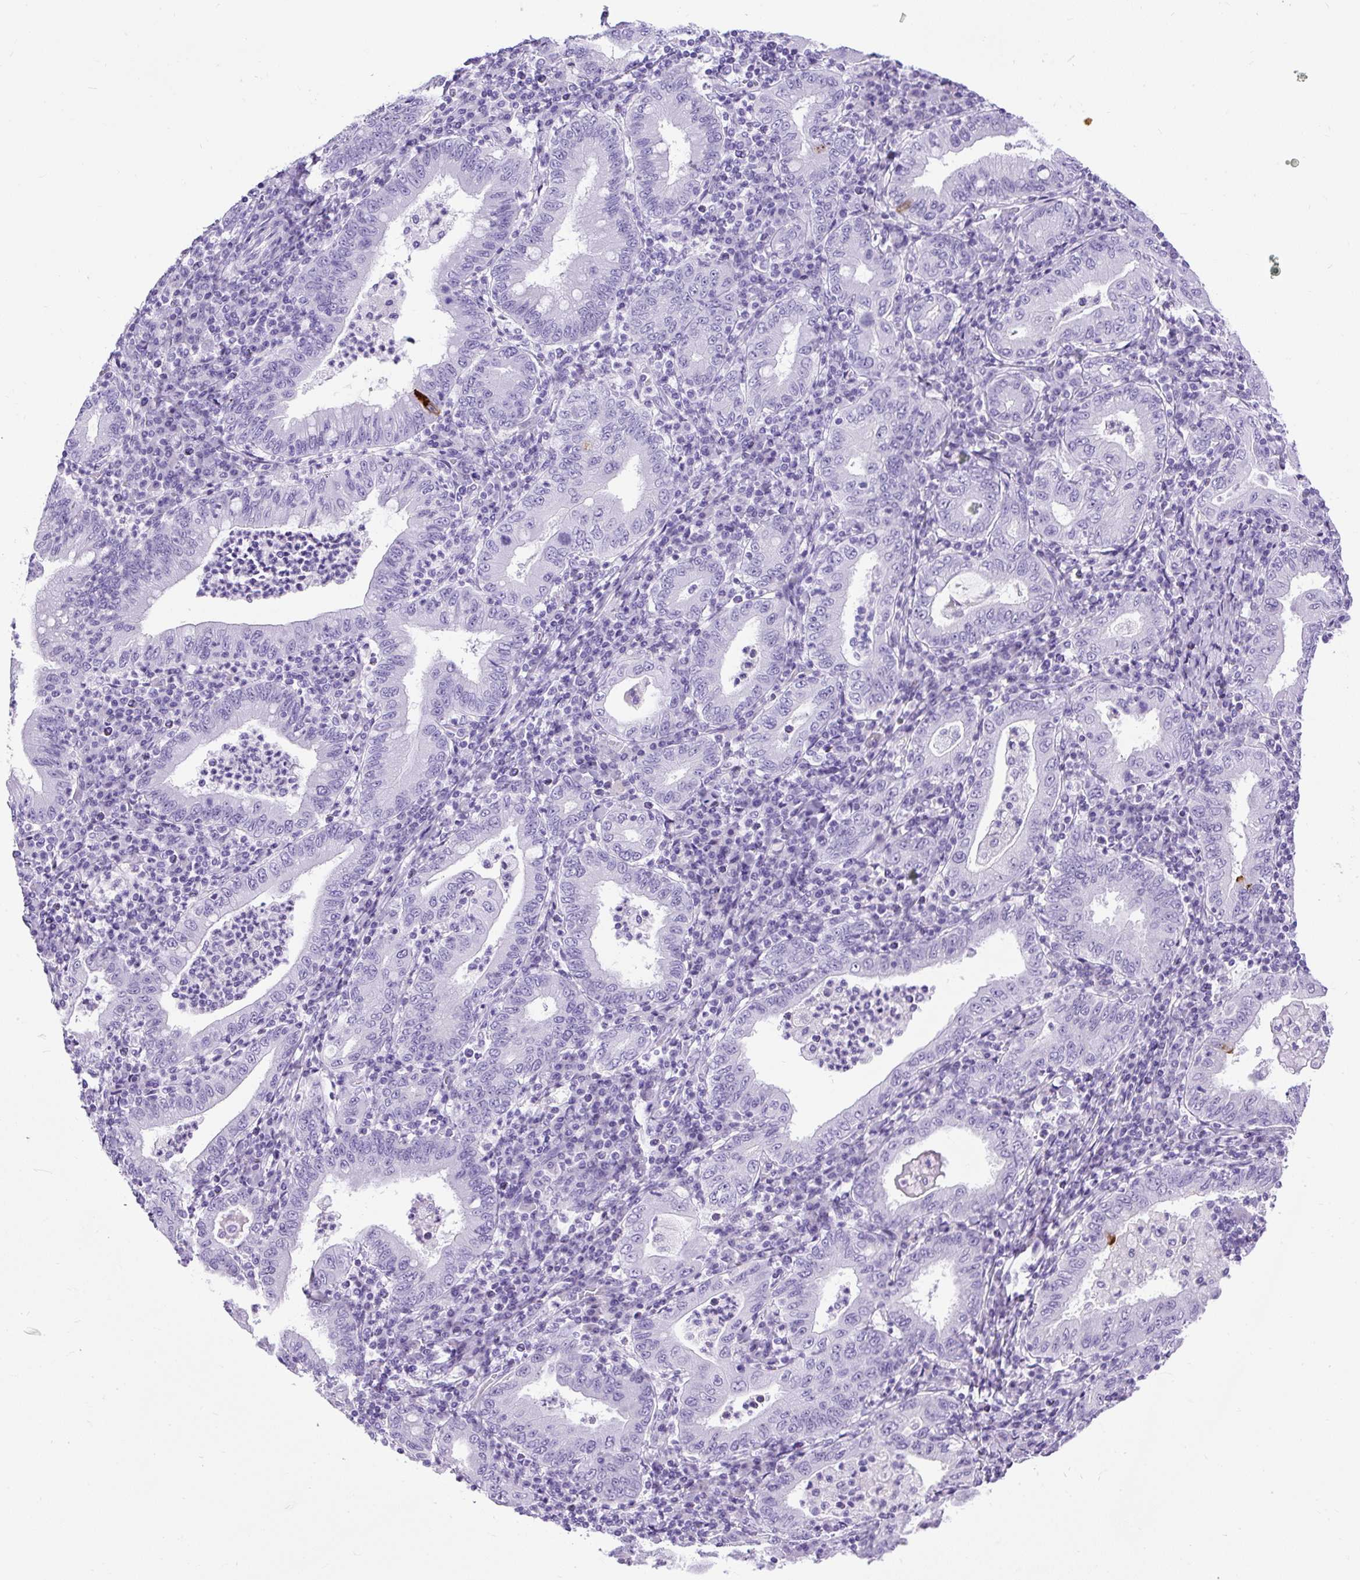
{"staining": {"intensity": "negative", "quantity": "none", "location": "none"}, "tissue": "stomach cancer", "cell_type": "Tumor cells", "image_type": "cancer", "snomed": [{"axis": "morphology", "description": "Normal tissue, NOS"}, {"axis": "morphology", "description": "Adenocarcinoma, NOS"}, {"axis": "topography", "description": "Esophagus"}, {"axis": "topography", "description": "Stomach, upper"}, {"axis": "topography", "description": "Peripheral nerve tissue"}], "caption": "A histopathology image of human adenocarcinoma (stomach) is negative for staining in tumor cells.", "gene": "UPP1", "patient": {"sex": "male", "age": 62}}